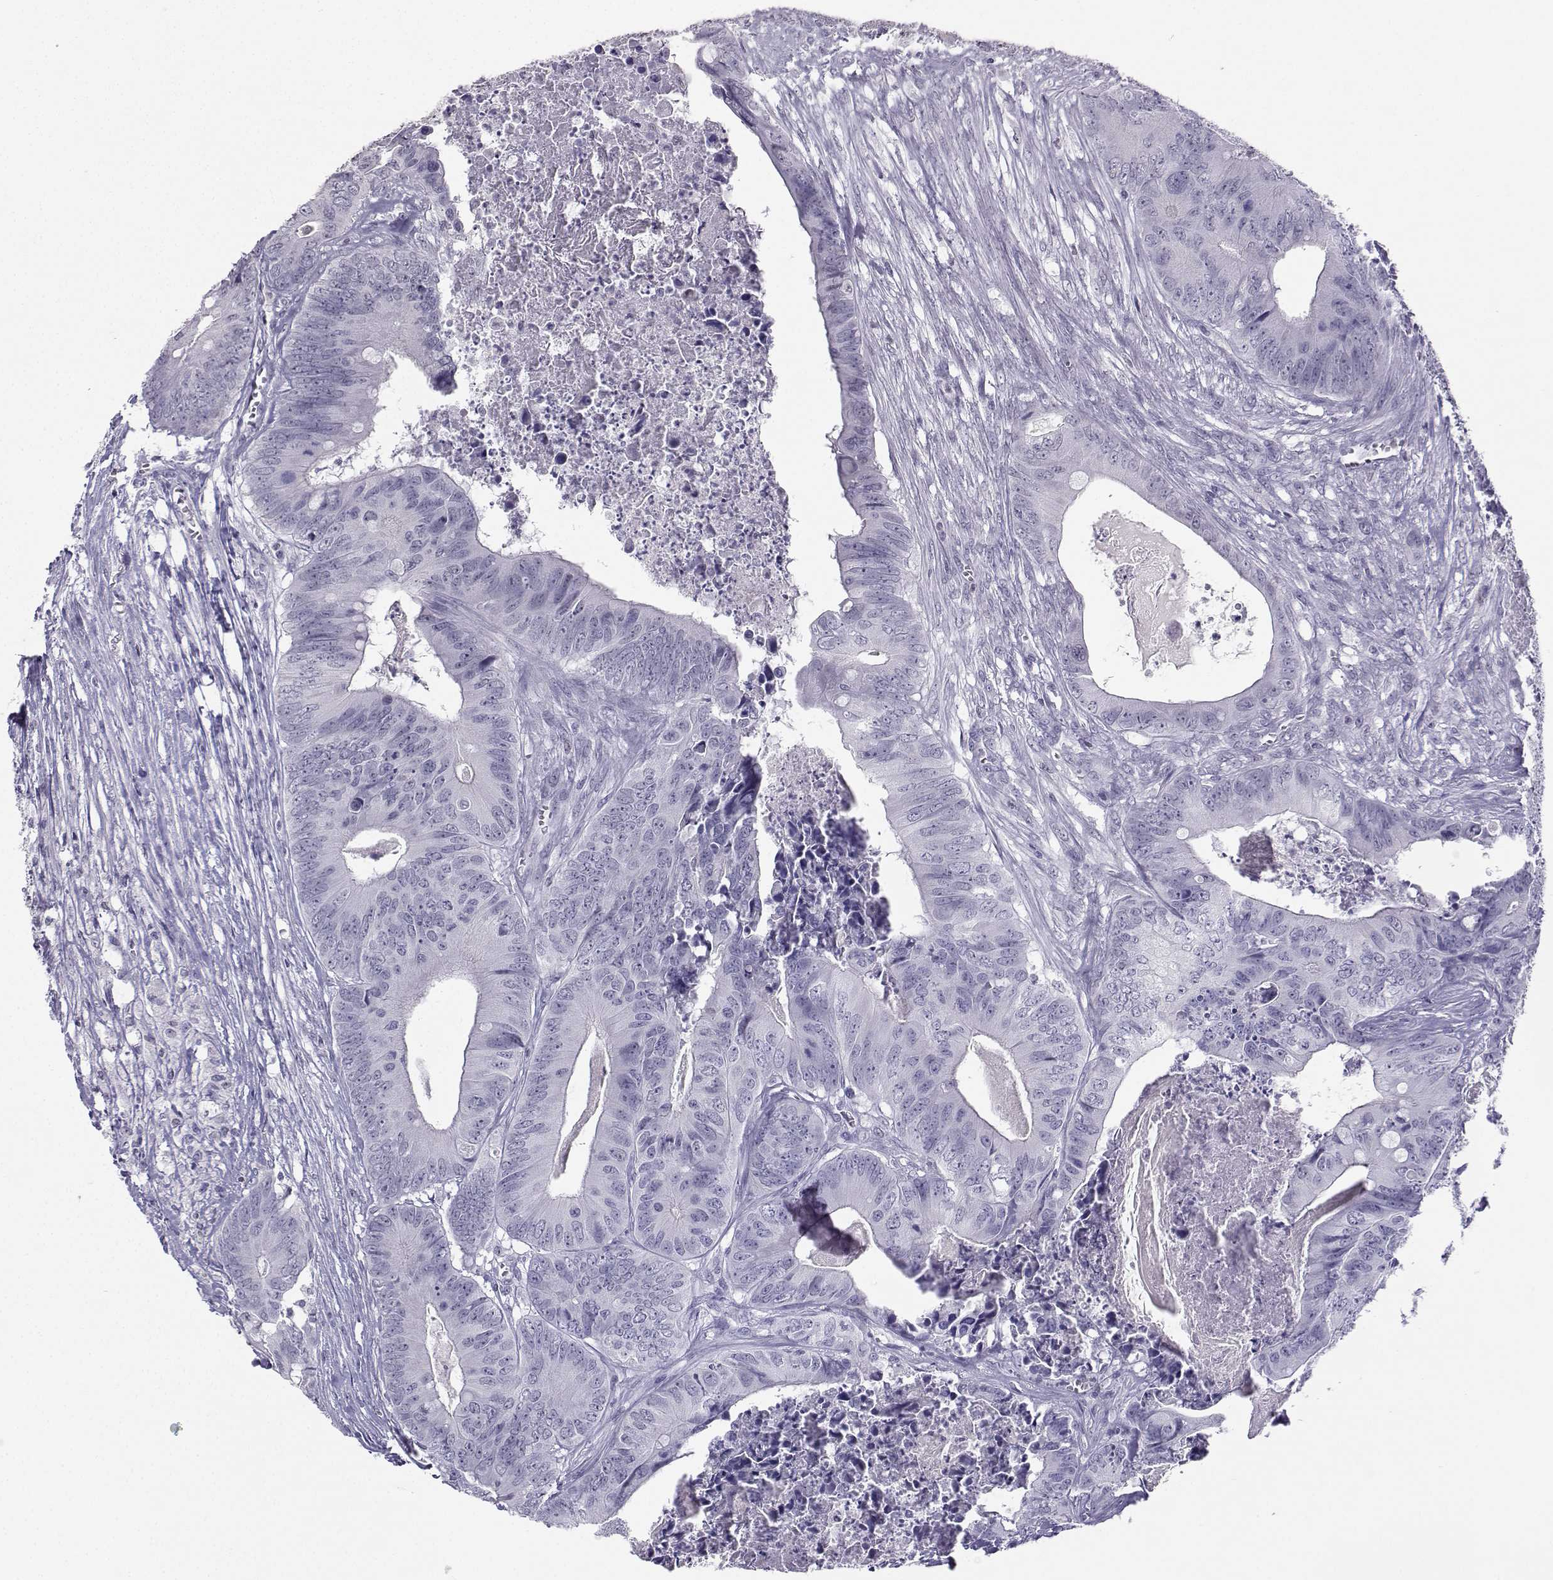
{"staining": {"intensity": "negative", "quantity": "none", "location": "none"}, "tissue": "colorectal cancer", "cell_type": "Tumor cells", "image_type": "cancer", "snomed": [{"axis": "morphology", "description": "Adenocarcinoma, NOS"}, {"axis": "topography", "description": "Colon"}], "caption": "Tumor cells are negative for brown protein staining in colorectal cancer.", "gene": "TEDC2", "patient": {"sex": "male", "age": 84}}